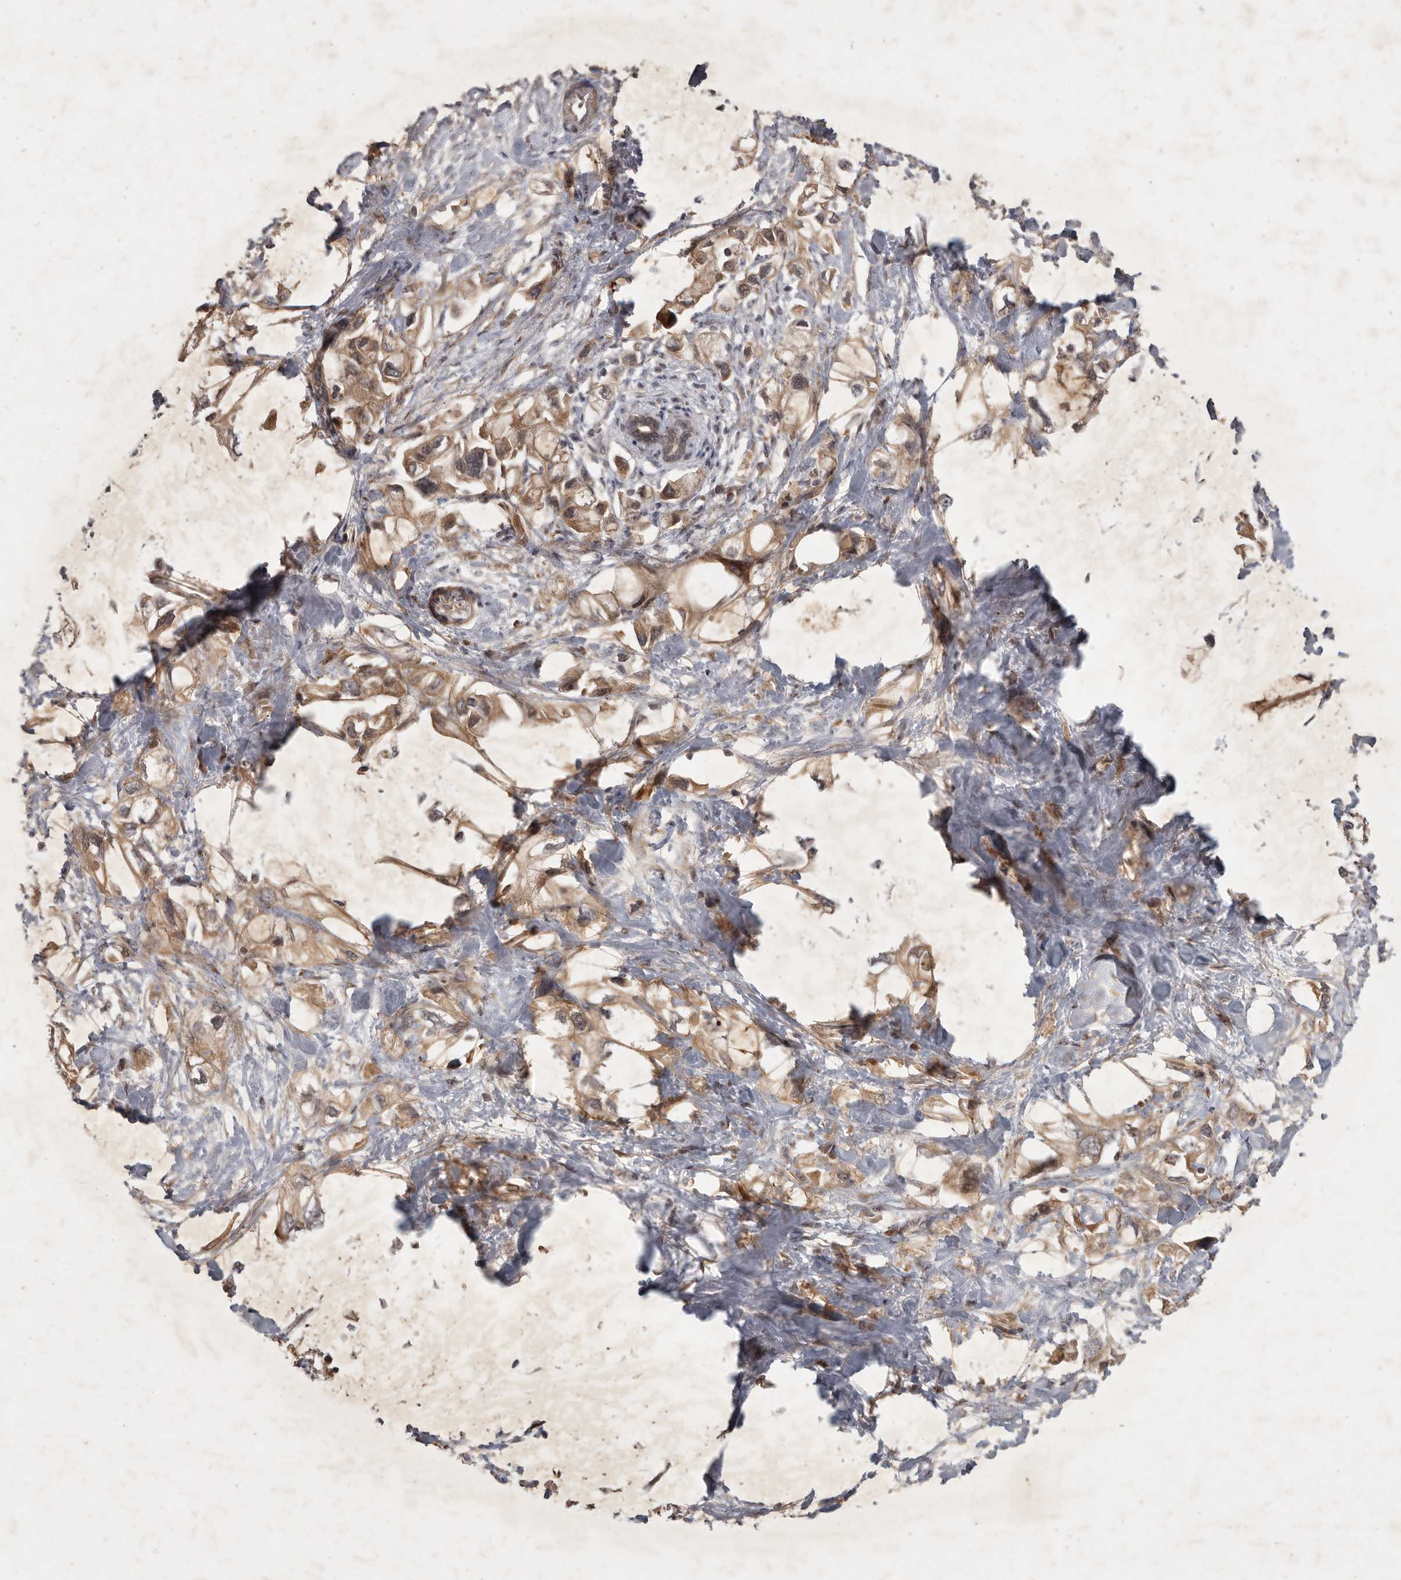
{"staining": {"intensity": "moderate", "quantity": ">75%", "location": "cytoplasmic/membranous"}, "tissue": "pancreatic cancer", "cell_type": "Tumor cells", "image_type": "cancer", "snomed": [{"axis": "morphology", "description": "Adenocarcinoma, NOS"}, {"axis": "topography", "description": "Pancreas"}], "caption": "Human adenocarcinoma (pancreatic) stained with a brown dye shows moderate cytoplasmic/membranous positive expression in about >75% of tumor cells.", "gene": "DNAJC28", "patient": {"sex": "female", "age": 56}}